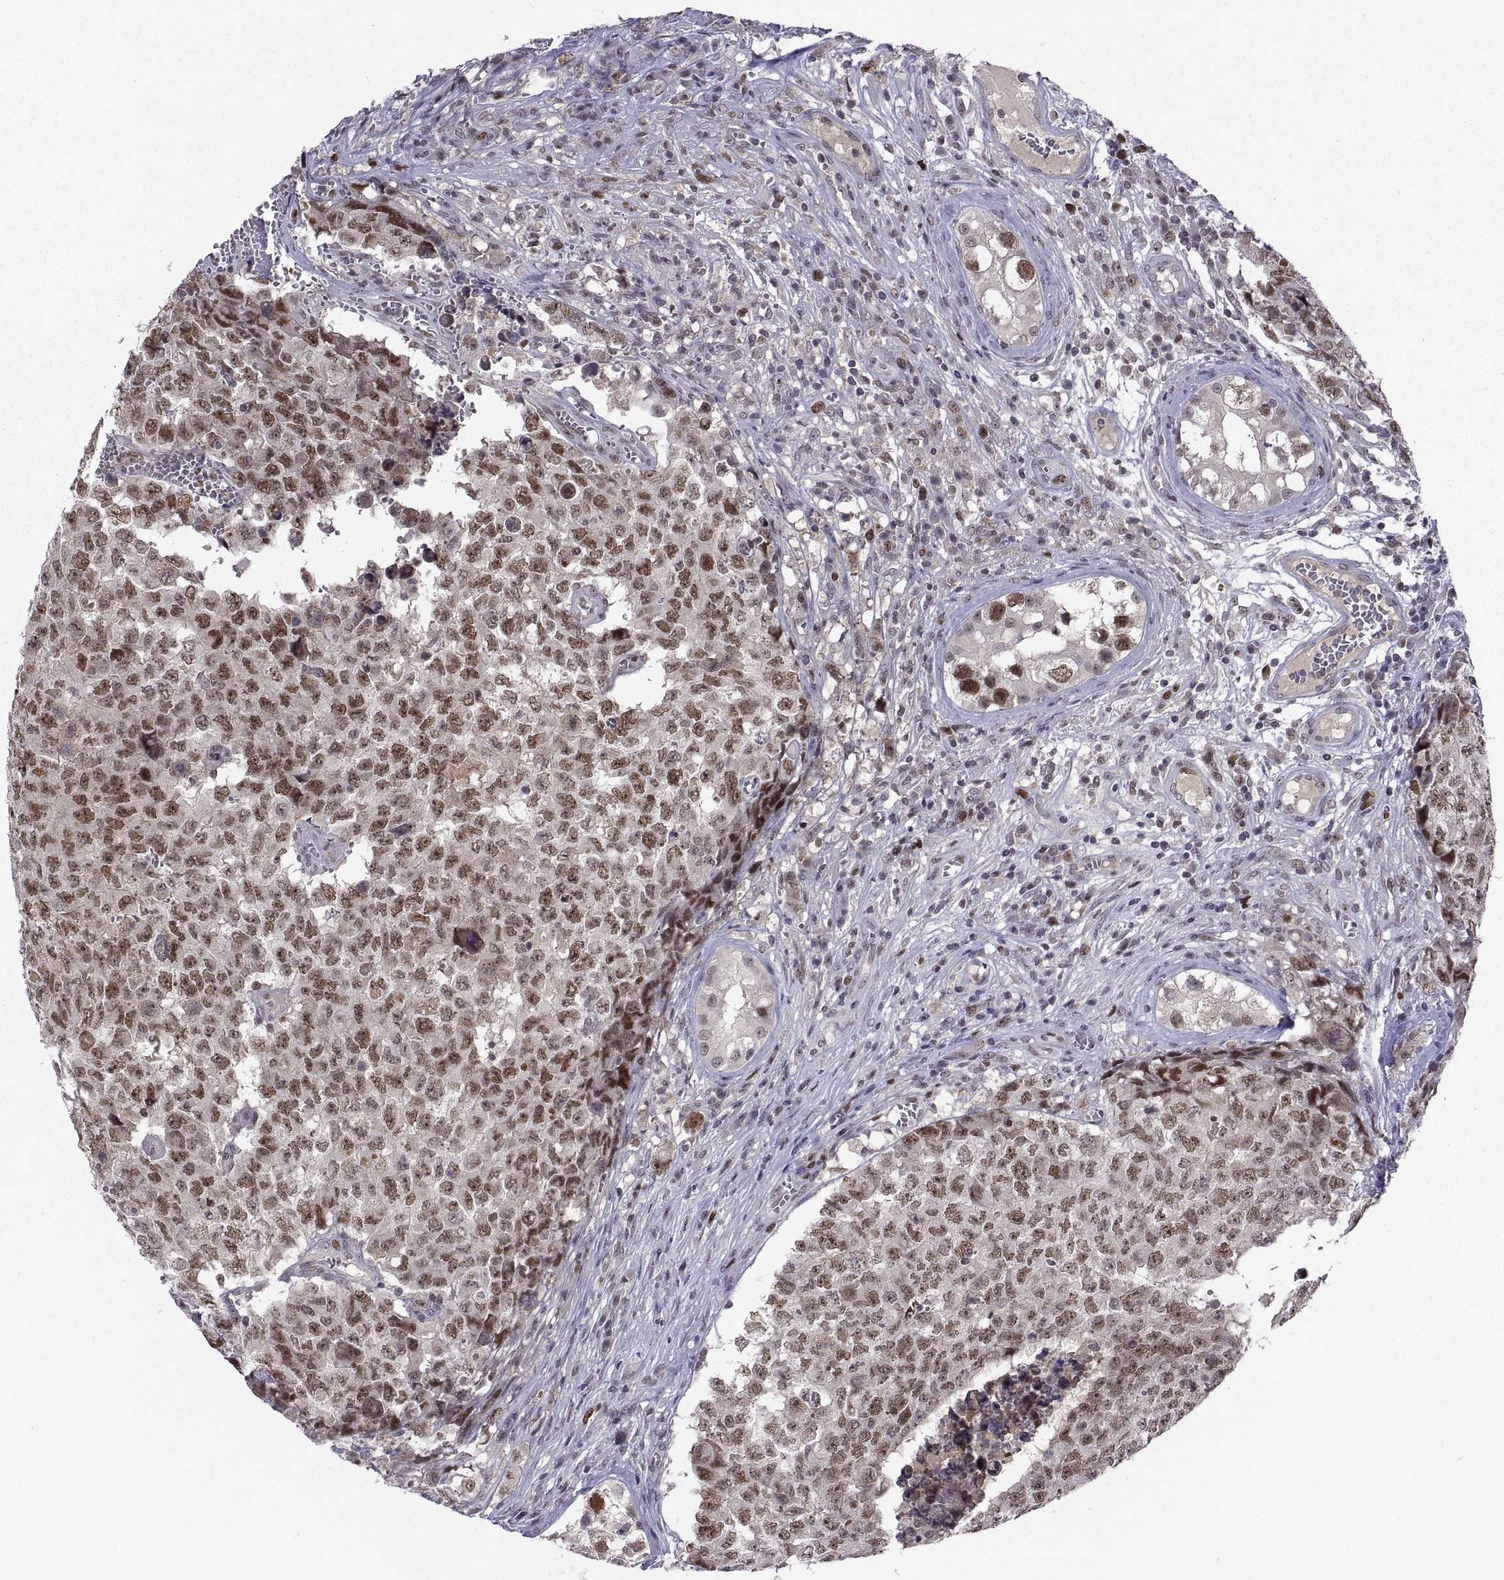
{"staining": {"intensity": "moderate", "quantity": ">75%", "location": "nuclear"}, "tissue": "testis cancer", "cell_type": "Tumor cells", "image_type": "cancer", "snomed": [{"axis": "morphology", "description": "Carcinoma, Embryonal, NOS"}, {"axis": "topography", "description": "Testis"}], "caption": "Testis cancer (embryonal carcinoma) tissue shows moderate nuclear staining in about >75% of tumor cells, visualized by immunohistochemistry.", "gene": "CHFR", "patient": {"sex": "male", "age": 23}}